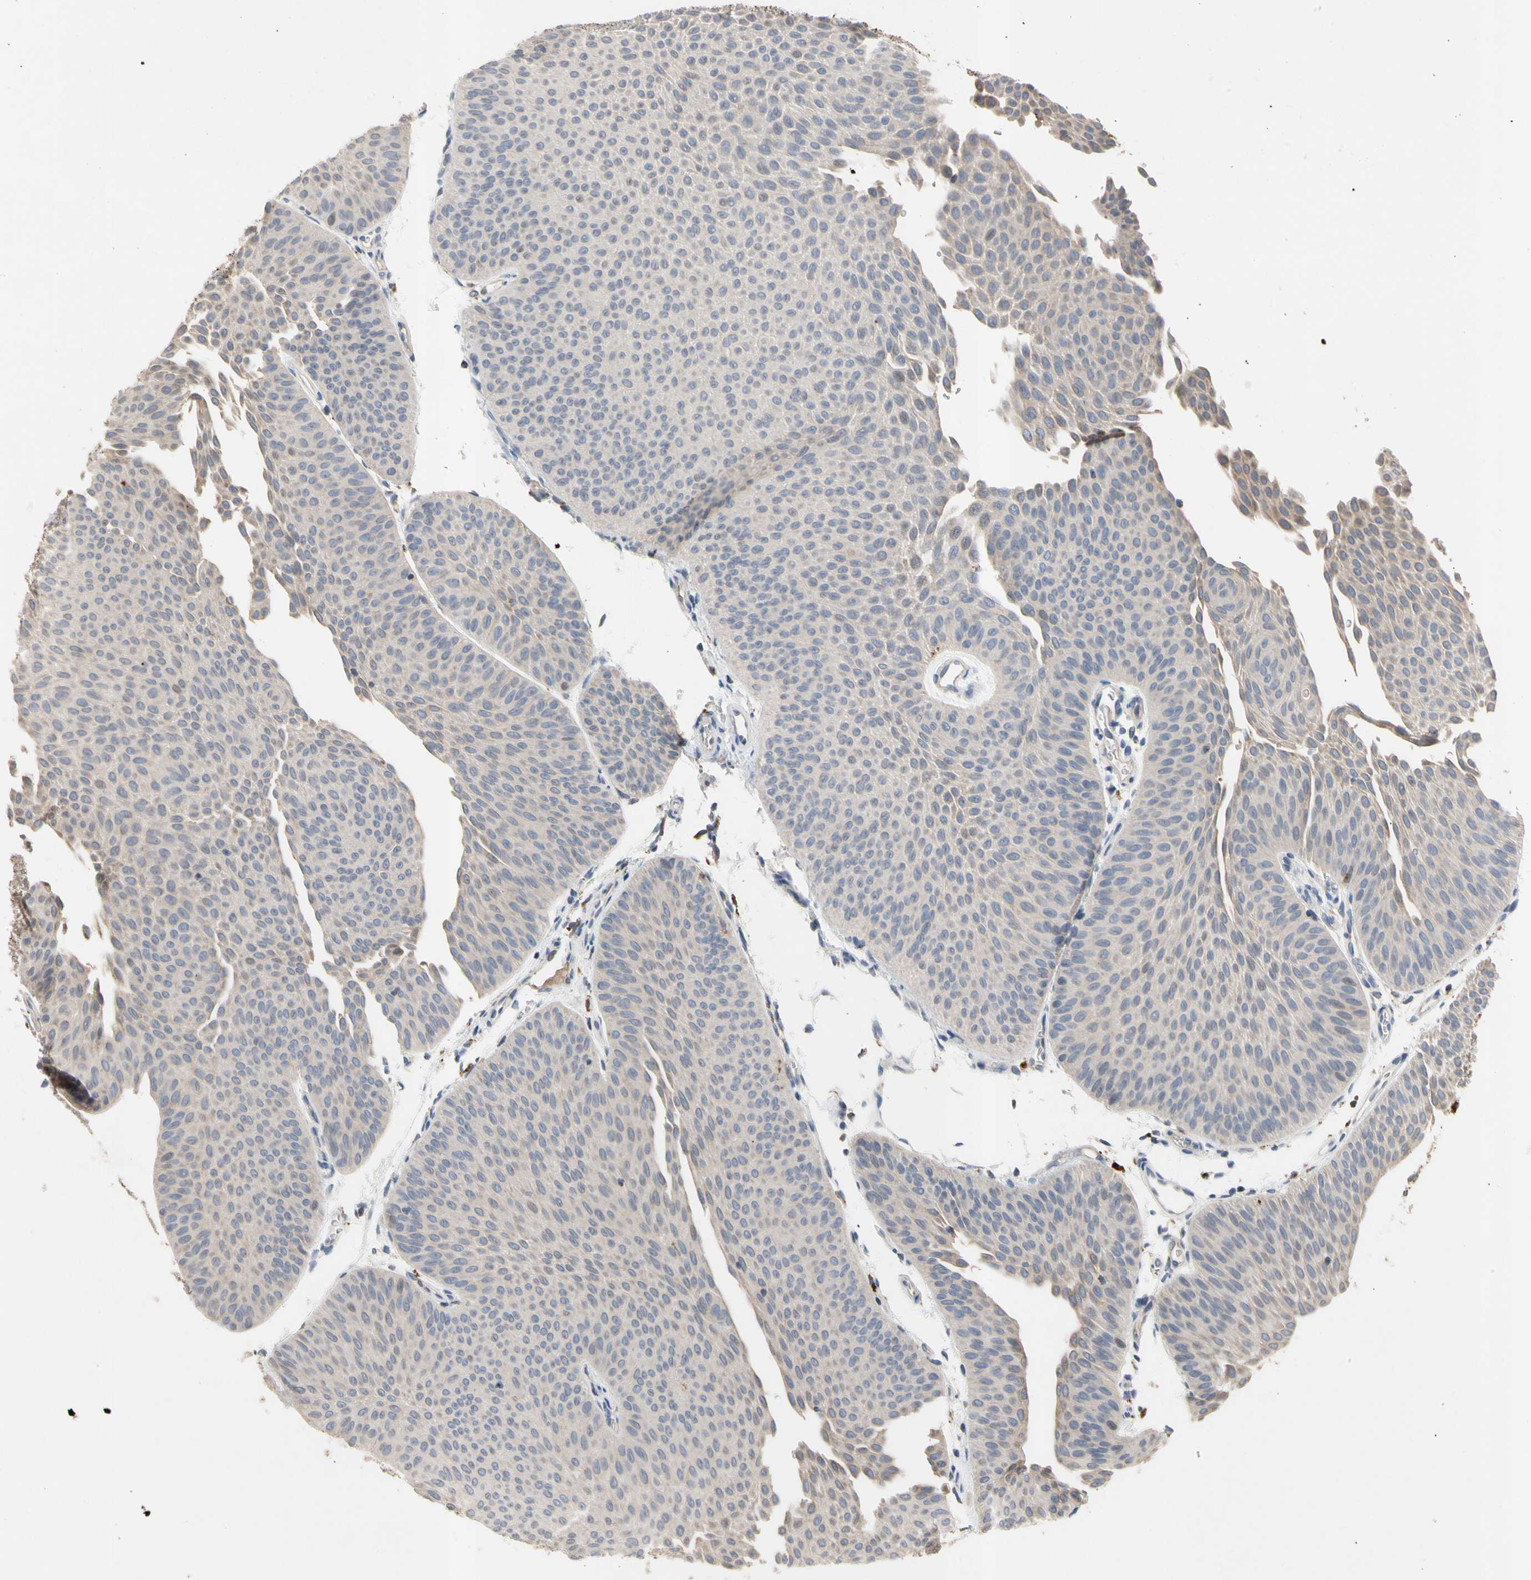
{"staining": {"intensity": "weak", "quantity": "<25%", "location": "cytoplasmic/membranous"}, "tissue": "urothelial cancer", "cell_type": "Tumor cells", "image_type": "cancer", "snomed": [{"axis": "morphology", "description": "Urothelial carcinoma, Low grade"}, {"axis": "topography", "description": "Urinary bladder"}], "caption": "The IHC histopathology image has no significant positivity in tumor cells of urothelial cancer tissue.", "gene": "ADA2", "patient": {"sex": "female", "age": 60}}